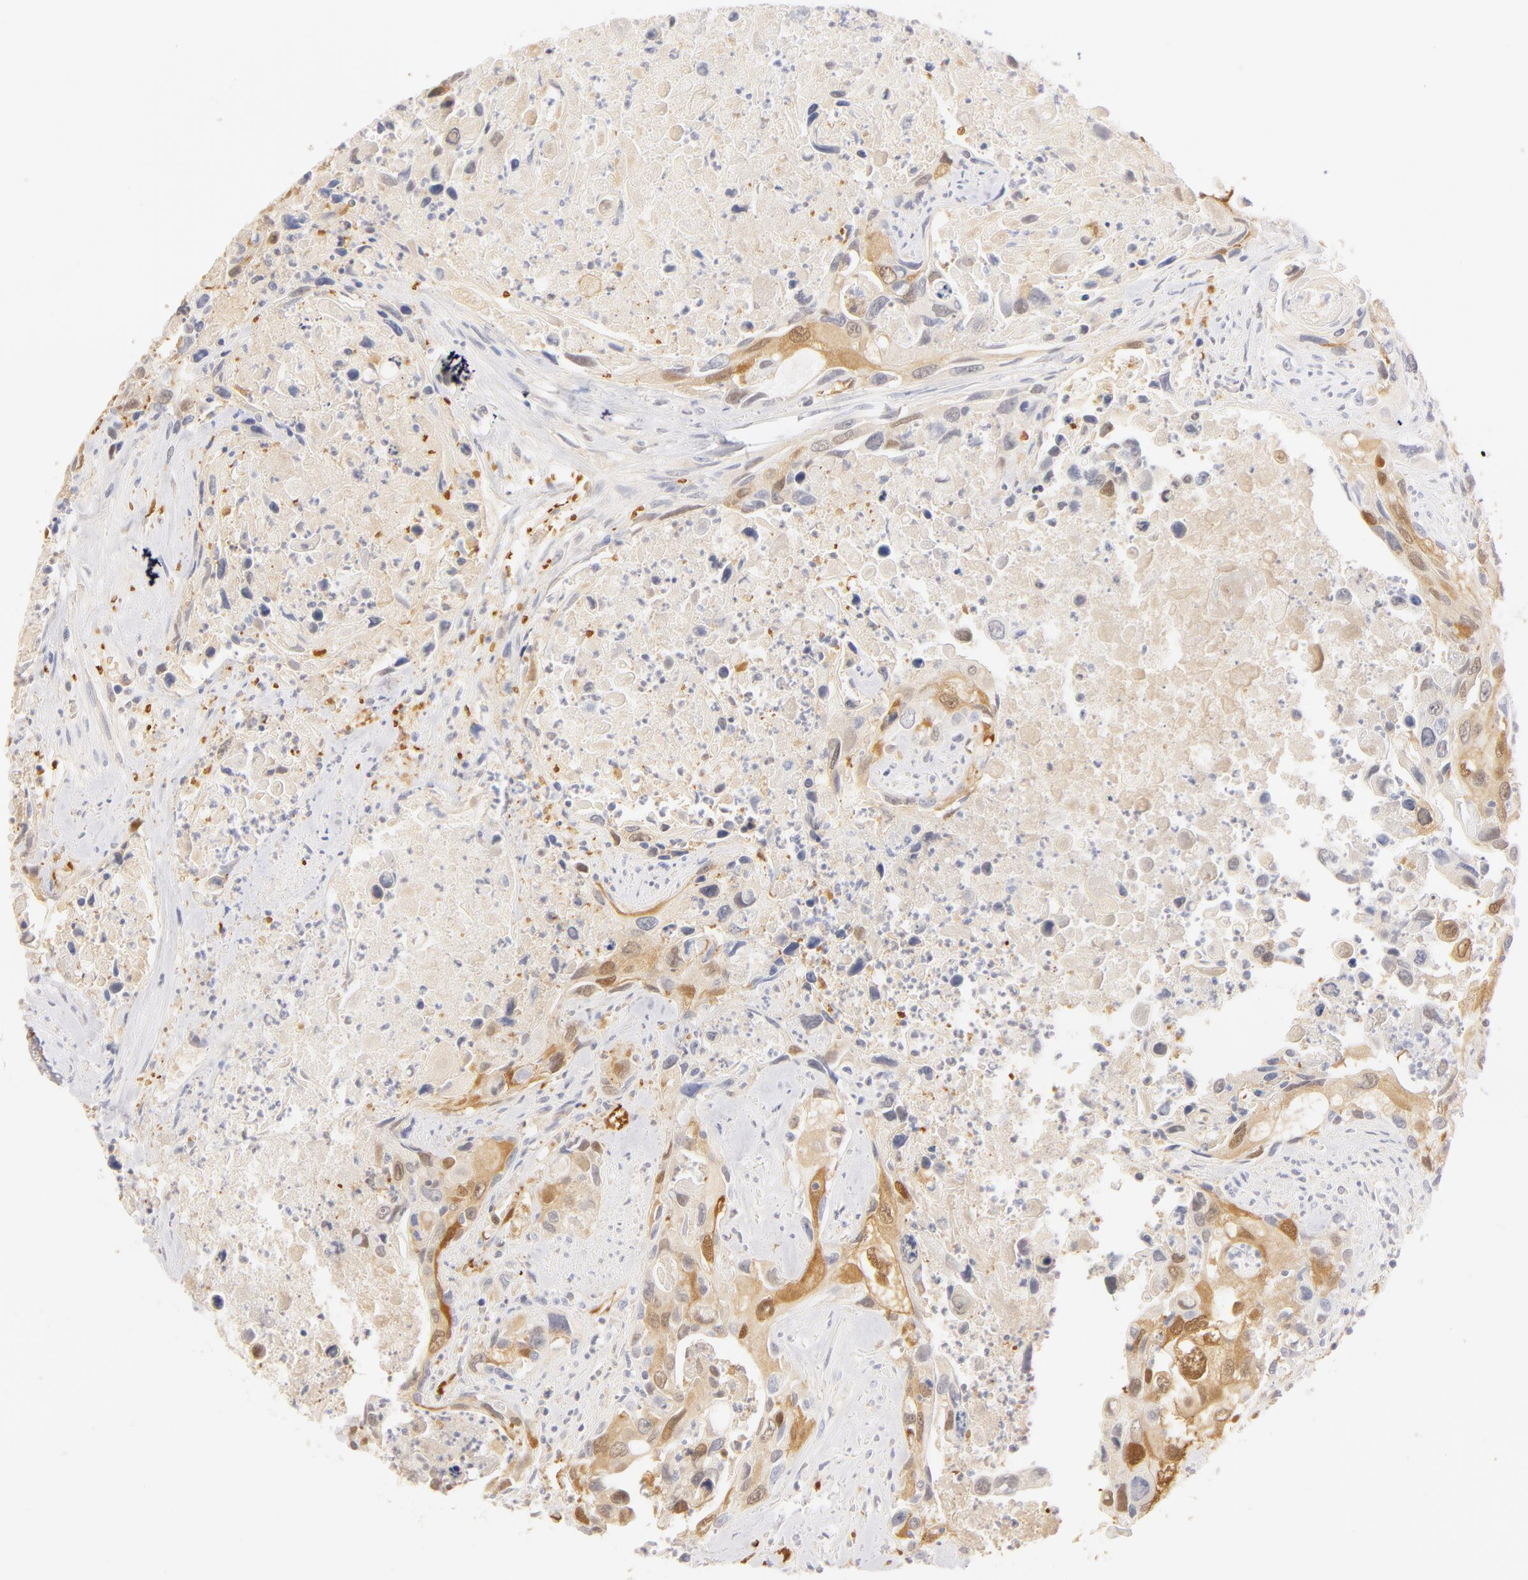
{"staining": {"intensity": "moderate", "quantity": "<25%", "location": "cytoplasmic/membranous,nuclear"}, "tissue": "urothelial cancer", "cell_type": "Tumor cells", "image_type": "cancer", "snomed": [{"axis": "morphology", "description": "Urothelial carcinoma, High grade"}, {"axis": "topography", "description": "Urinary bladder"}], "caption": "Immunohistochemistry of human high-grade urothelial carcinoma shows low levels of moderate cytoplasmic/membranous and nuclear staining in about <25% of tumor cells. The staining was performed using DAB to visualize the protein expression in brown, while the nuclei were stained in blue with hematoxylin (Magnification: 20x).", "gene": "CA2", "patient": {"sex": "male", "age": 71}}